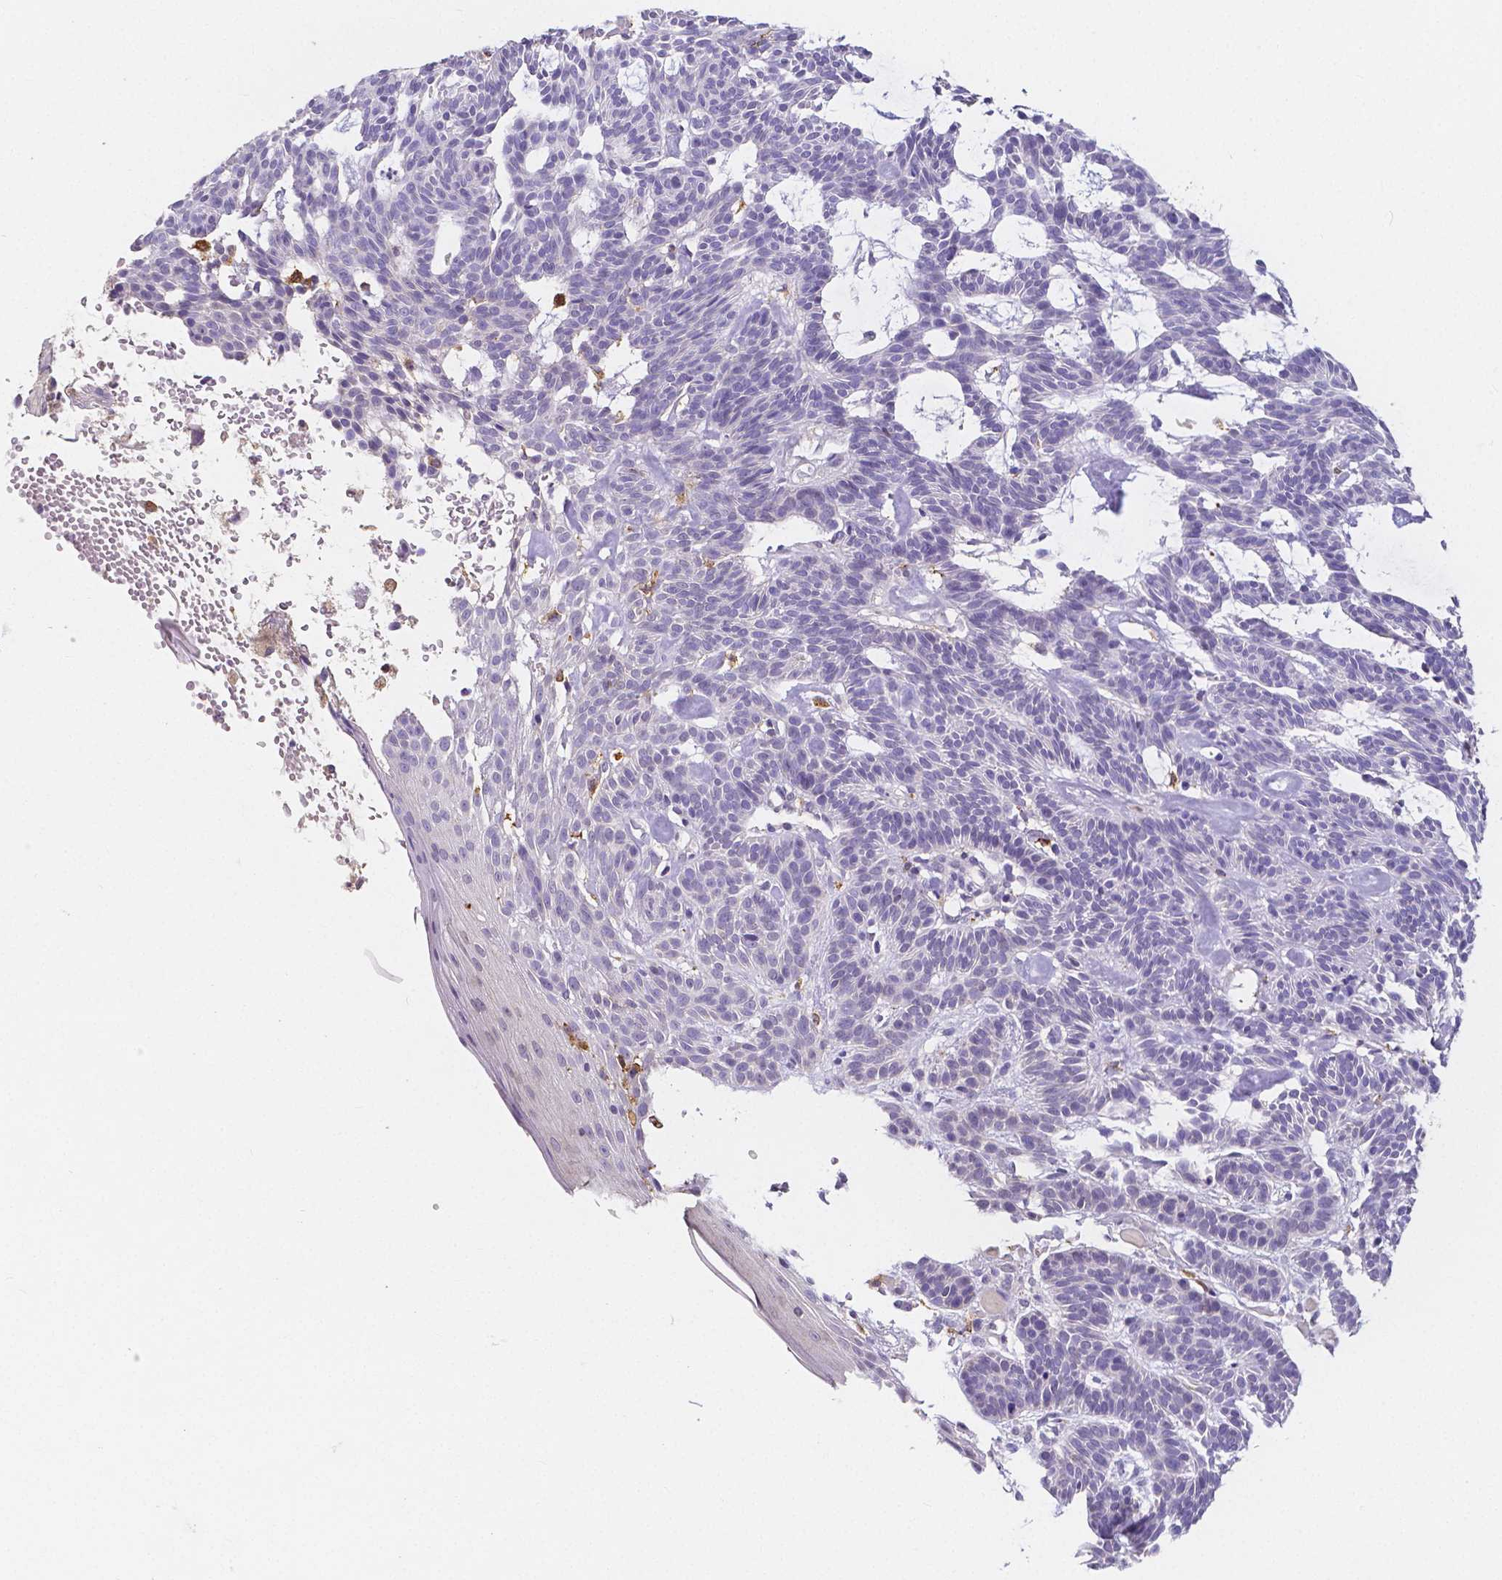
{"staining": {"intensity": "negative", "quantity": "none", "location": "none"}, "tissue": "skin cancer", "cell_type": "Tumor cells", "image_type": "cancer", "snomed": [{"axis": "morphology", "description": "Basal cell carcinoma"}, {"axis": "topography", "description": "Skin"}], "caption": "Tumor cells are negative for brown protein staining in skin cancer. Nuclei are stained in blue.", "gene": "ACP5", "patient": {"sex": "male", "age": 85}}